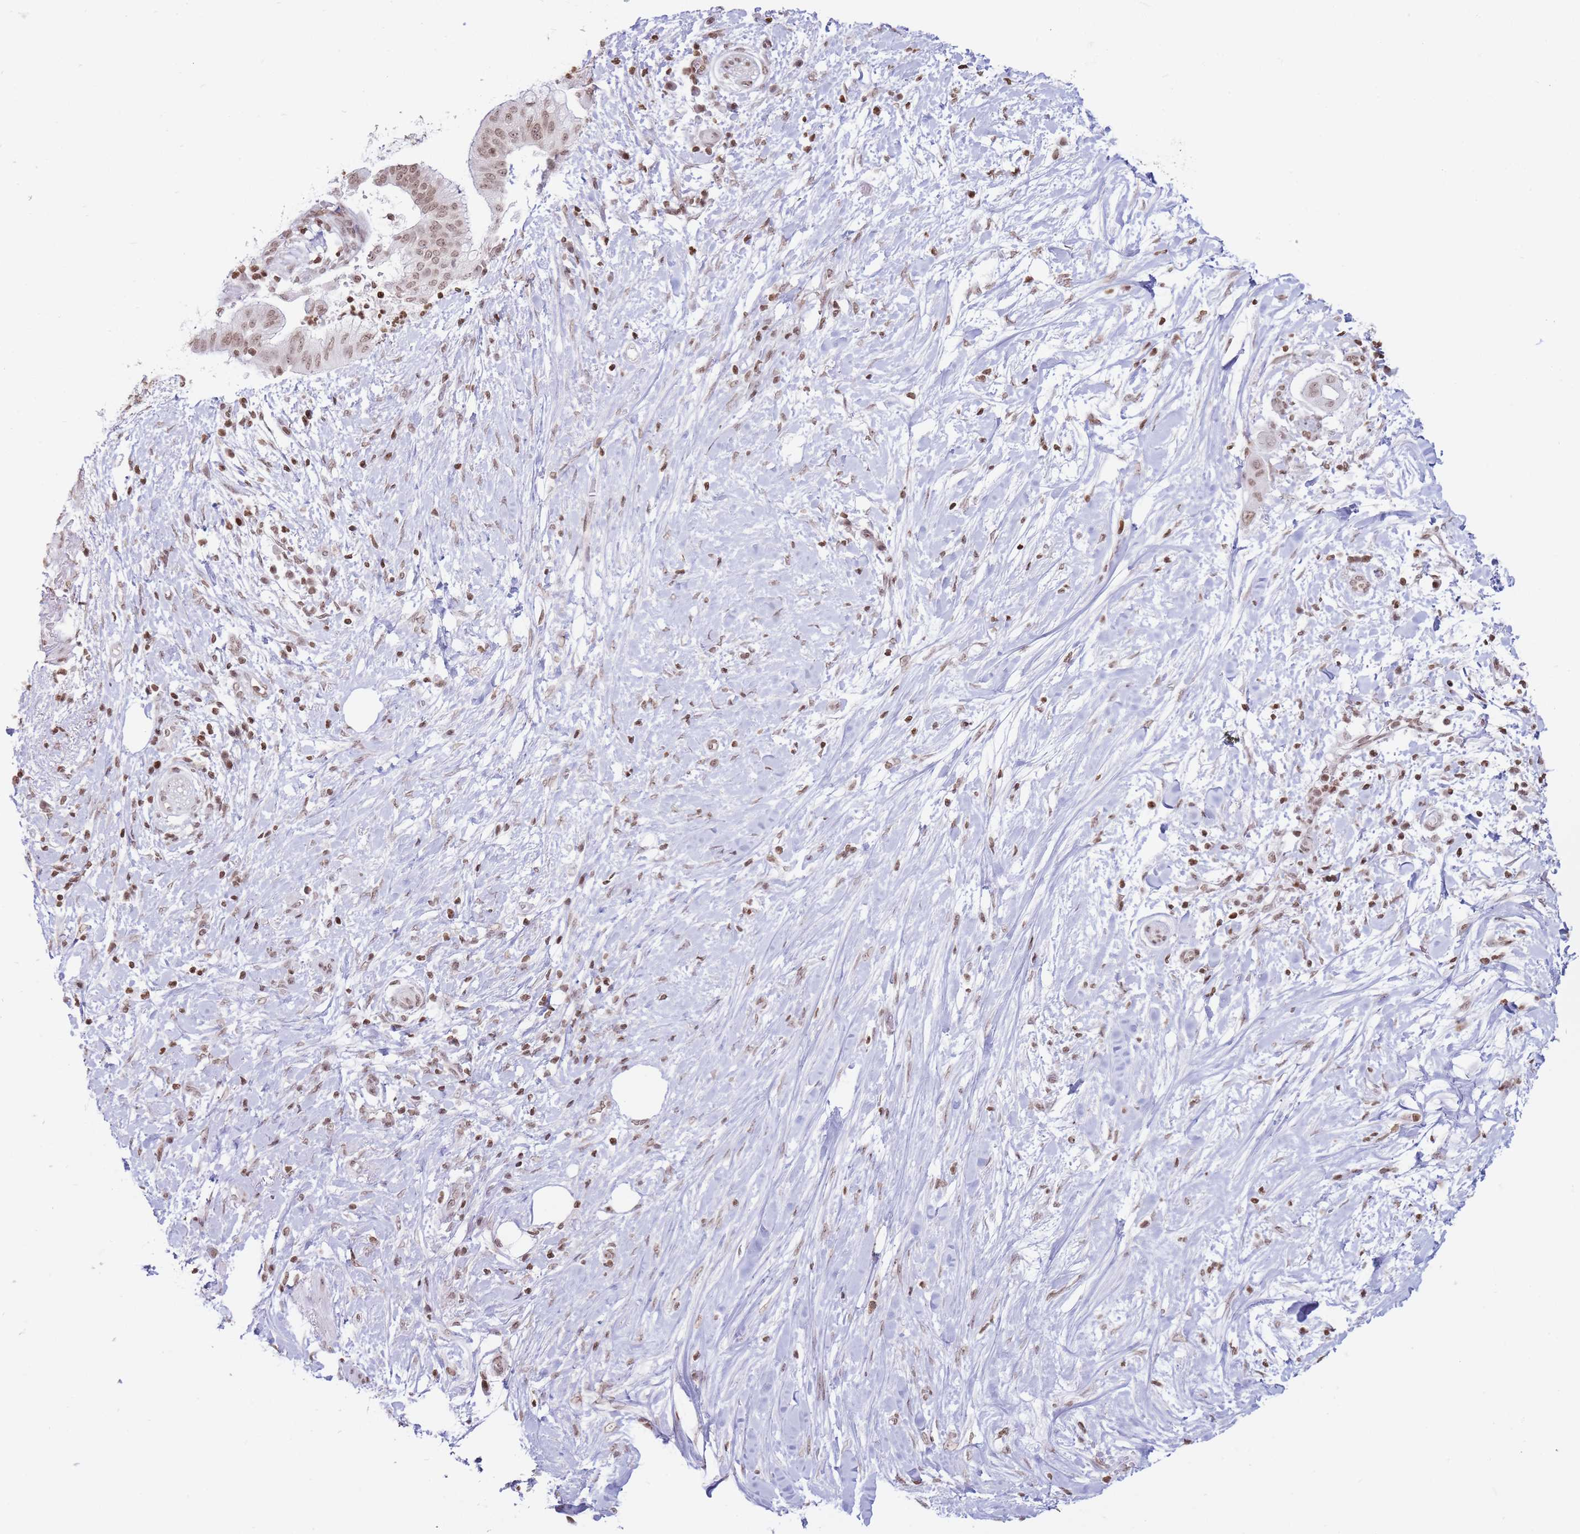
{"staining": {"intensity": "weak", "quantity": ">75%", "location": "nuclear"}, "tissue": "pancreatic cancer", "cell_type": "Tumor cells", "image_type": "cancer", "snomed": [{"axis": "morphology", "description": "Adenocarcinoma, NOS"}, {"axis": "topography", "description": "Pancreas"}], "caption": "Immunohistochemical staining of human pancreatic cancer (adenocarcinoma) reveals low levels of weak nuclear staining in about >75% of tumor cells. The staining is performed using DAB (3,3'-diaminobenzidine) brown chromogen to label protein expression. The nuclei are counter-stained blue using hematoxylin.", "gene": "SHISAL1", "patient": {"sex": "male", "age": 68}}